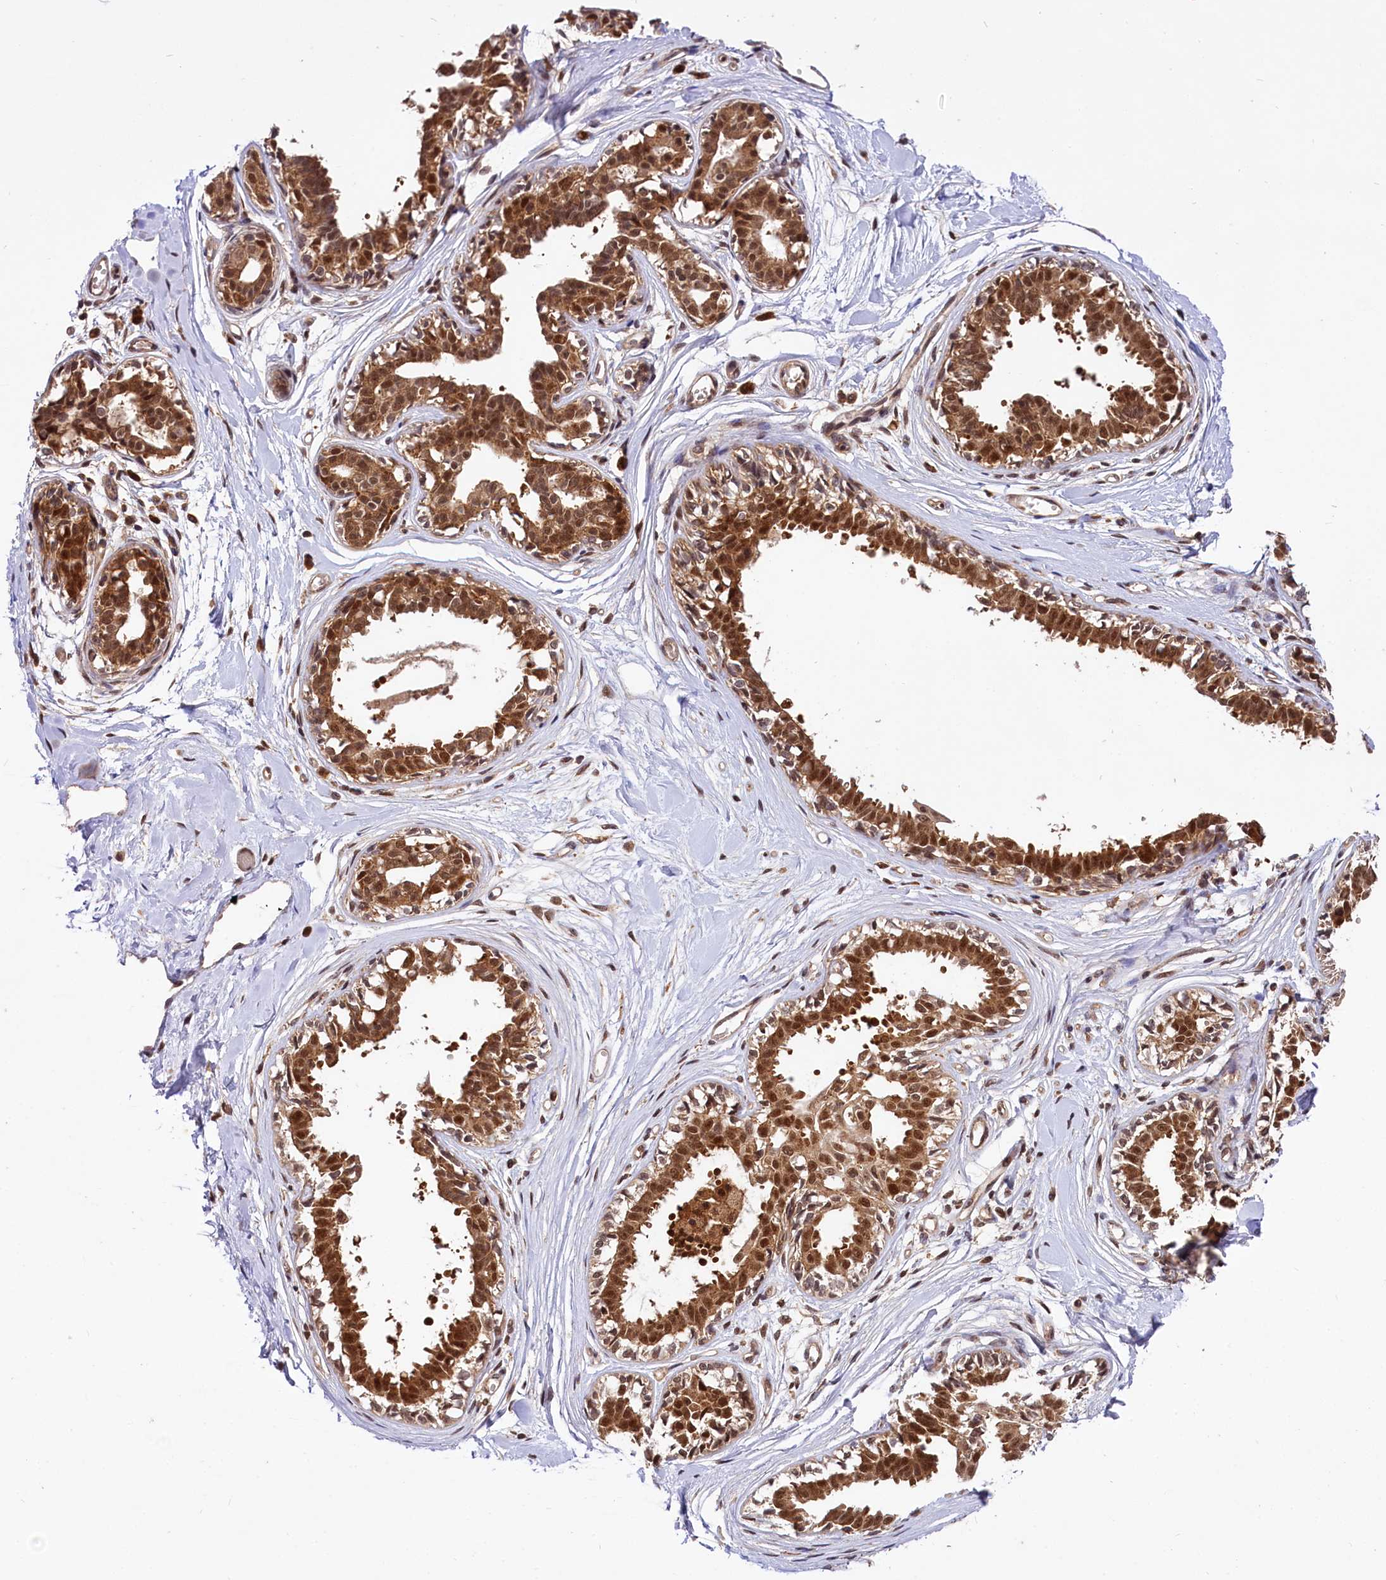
{"staining": {"intensity": "negative", "quantity": "none", "location": "none"}, "tissue": "breast", "cell_type": "Adipocytes", "image_type": "normal", "snomed": [{"axis": "morphology", "description": "Normal tissue, NOS"}, {"axis": "topography", "description": "Breast"}], "caption": "DAB (3,3'-diaminobenzidine) immunohistochemical staining of benign human breast reveals no significant expression in adipocytes.", "gene": "UBE3A", "patient": {"sex": "female", "age": 45}}